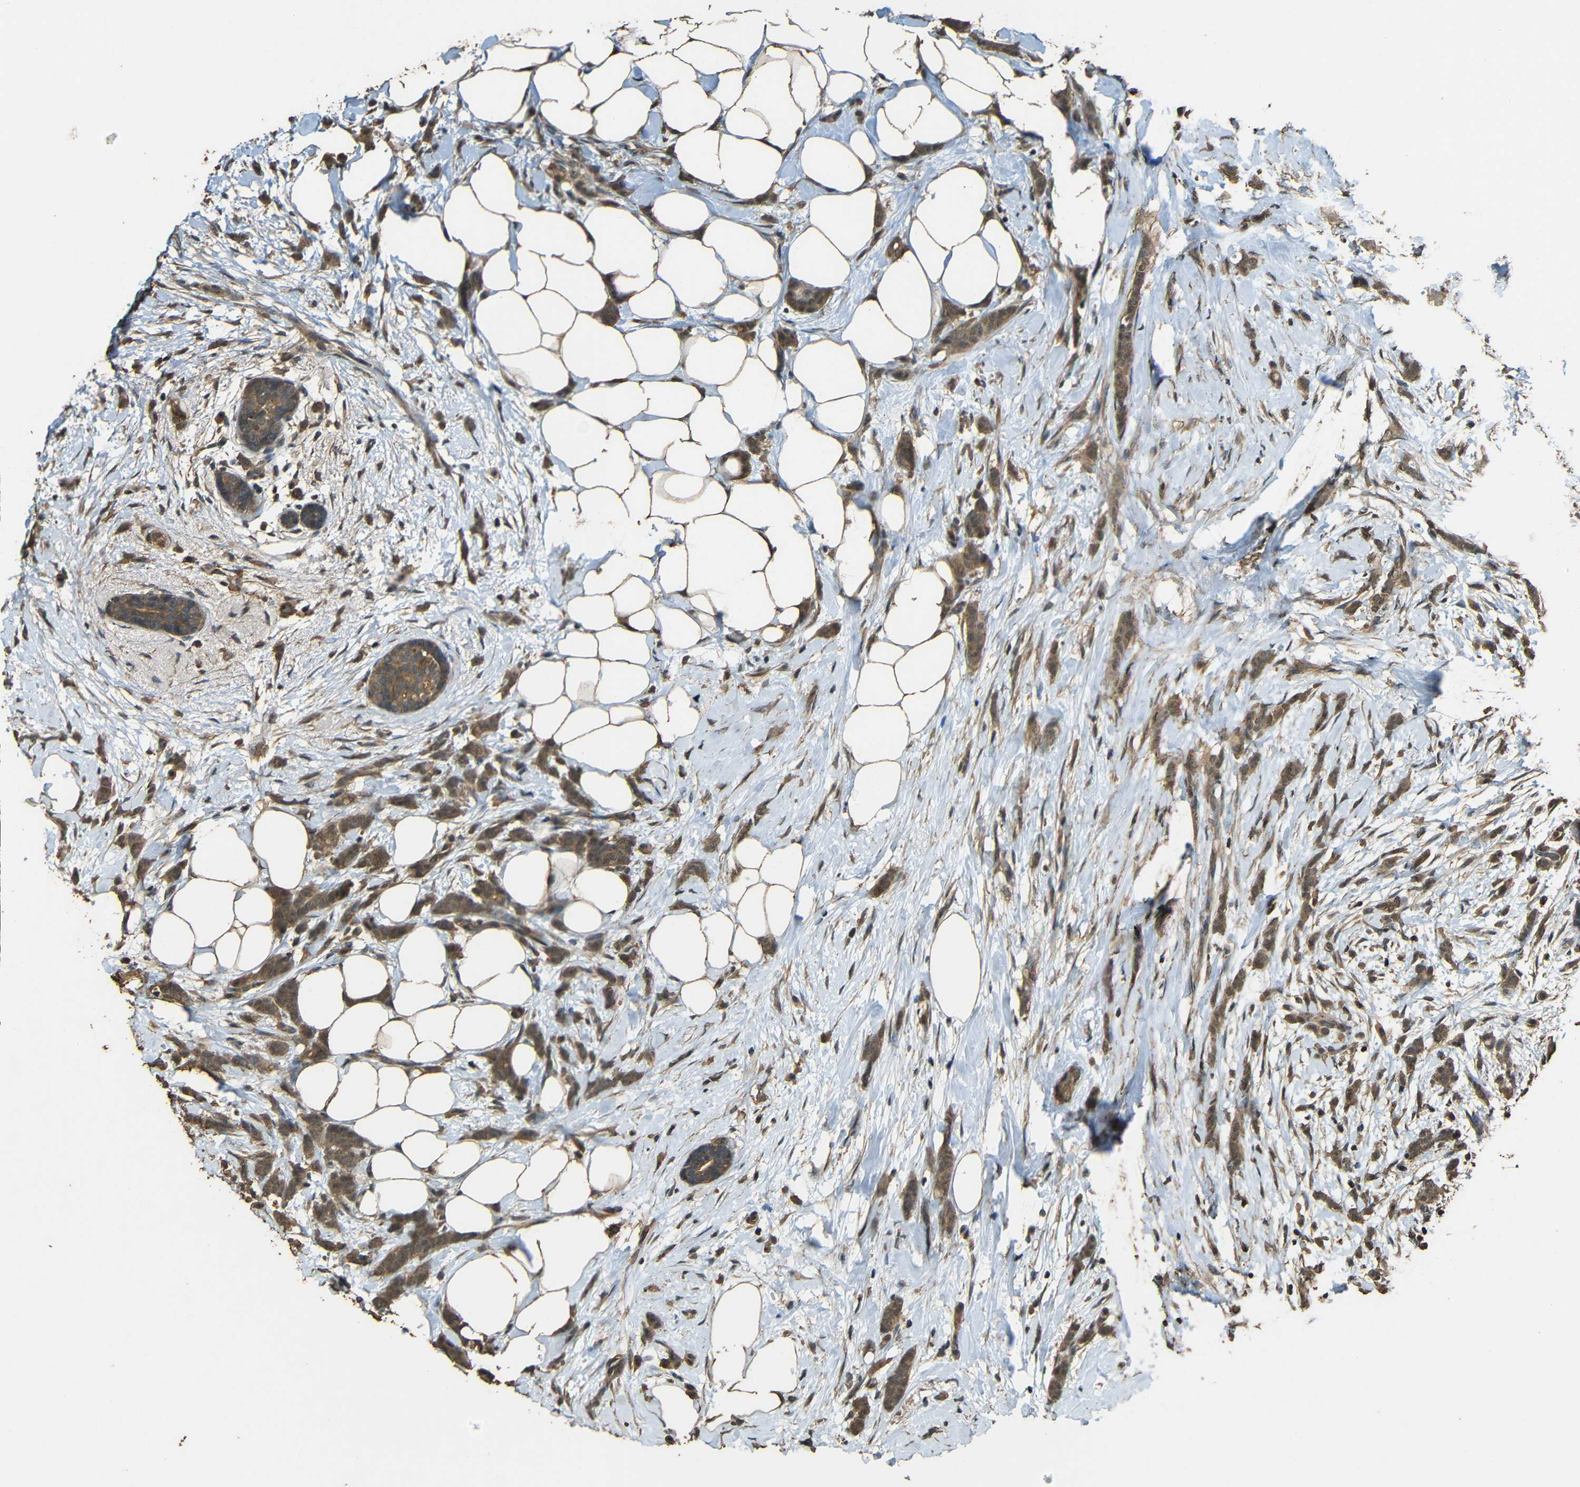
{"staining": {"intensity": "moderate", "quantity": ">75%", "location": "cytoplasmic/membranous"}, "tissue": "breast cancer", "cell_type": "Tumor cells", "image_type": "cancer", "snomed": [{"axis": "morphology", "description": "Lobular carcinoma, in situ"}, {"axis": "morphology", "description": "Lobular carcinoma"}, {"axis": "topography", "description": "Breast"}], "caption": "Immunohistochemical staining of human breast lobular carcinoma in situ exhibits medium levels of moderate cytoplasmic/membranous expression in approximately >75% of tumor cells. (IHC, brightfield microscopy, high magnification).", "gene": "PDE5A", "patient": {"sex": "female", "age": 41}}